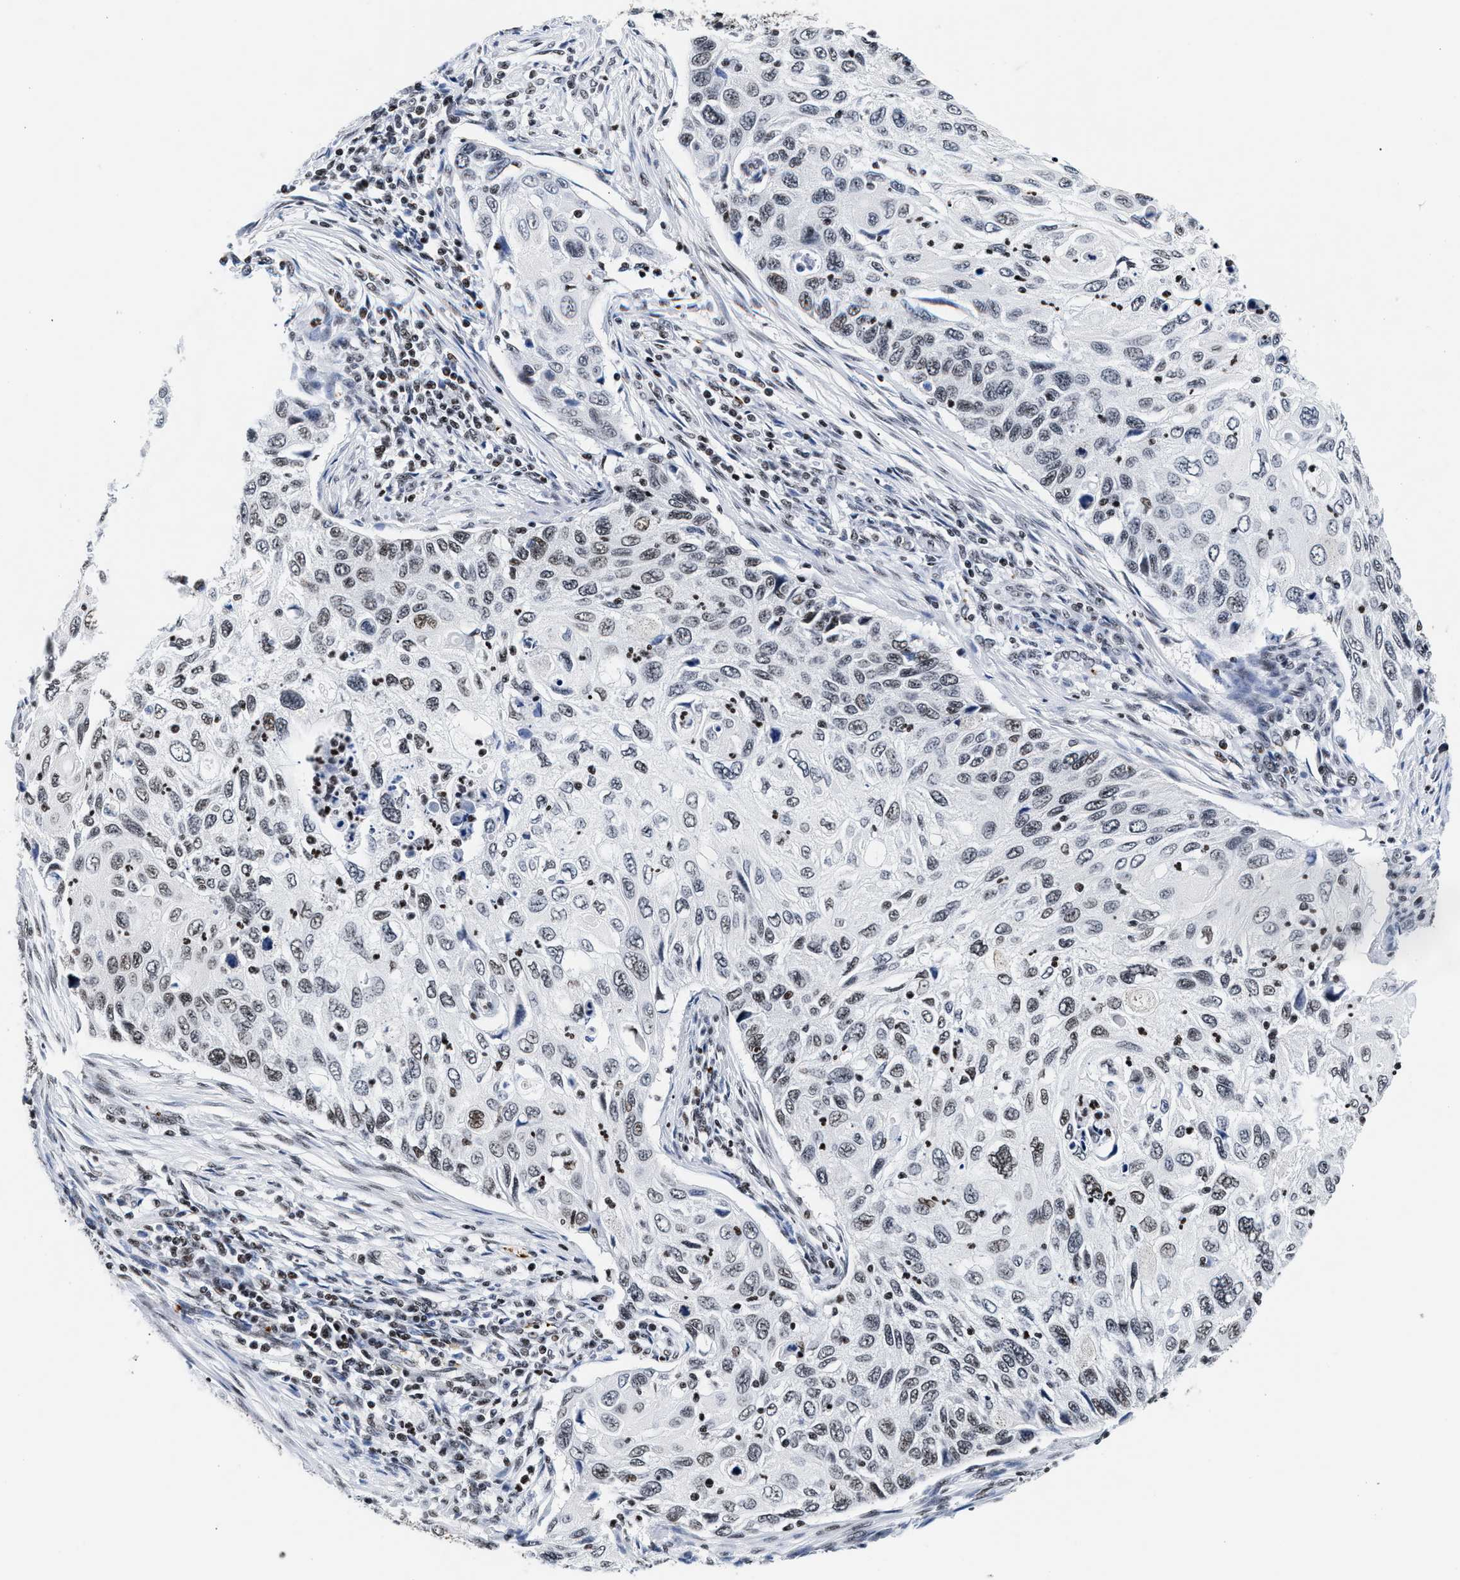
{"staining": {"intensity": "moderate", "quantity": "<25%", "location": "nuclear"}, "tissue": "cervical cancer", "cell_type": "Tumor cells", "image_type": "cancer", "snomed": [{"axis": "morphology", "description": "Squamous cell carcinoma, NOS"}, {"axis": "topography", "description": "Cervix"}], "caption": "Approximately <25% of tumor cells in human cervical squamous cell carcinoma reveal moderate nuclear protein positivity as visualized by brown immunohistochemical staining.", "gene": "RAD21", "patient": {"sex": "female", "age": 70}}